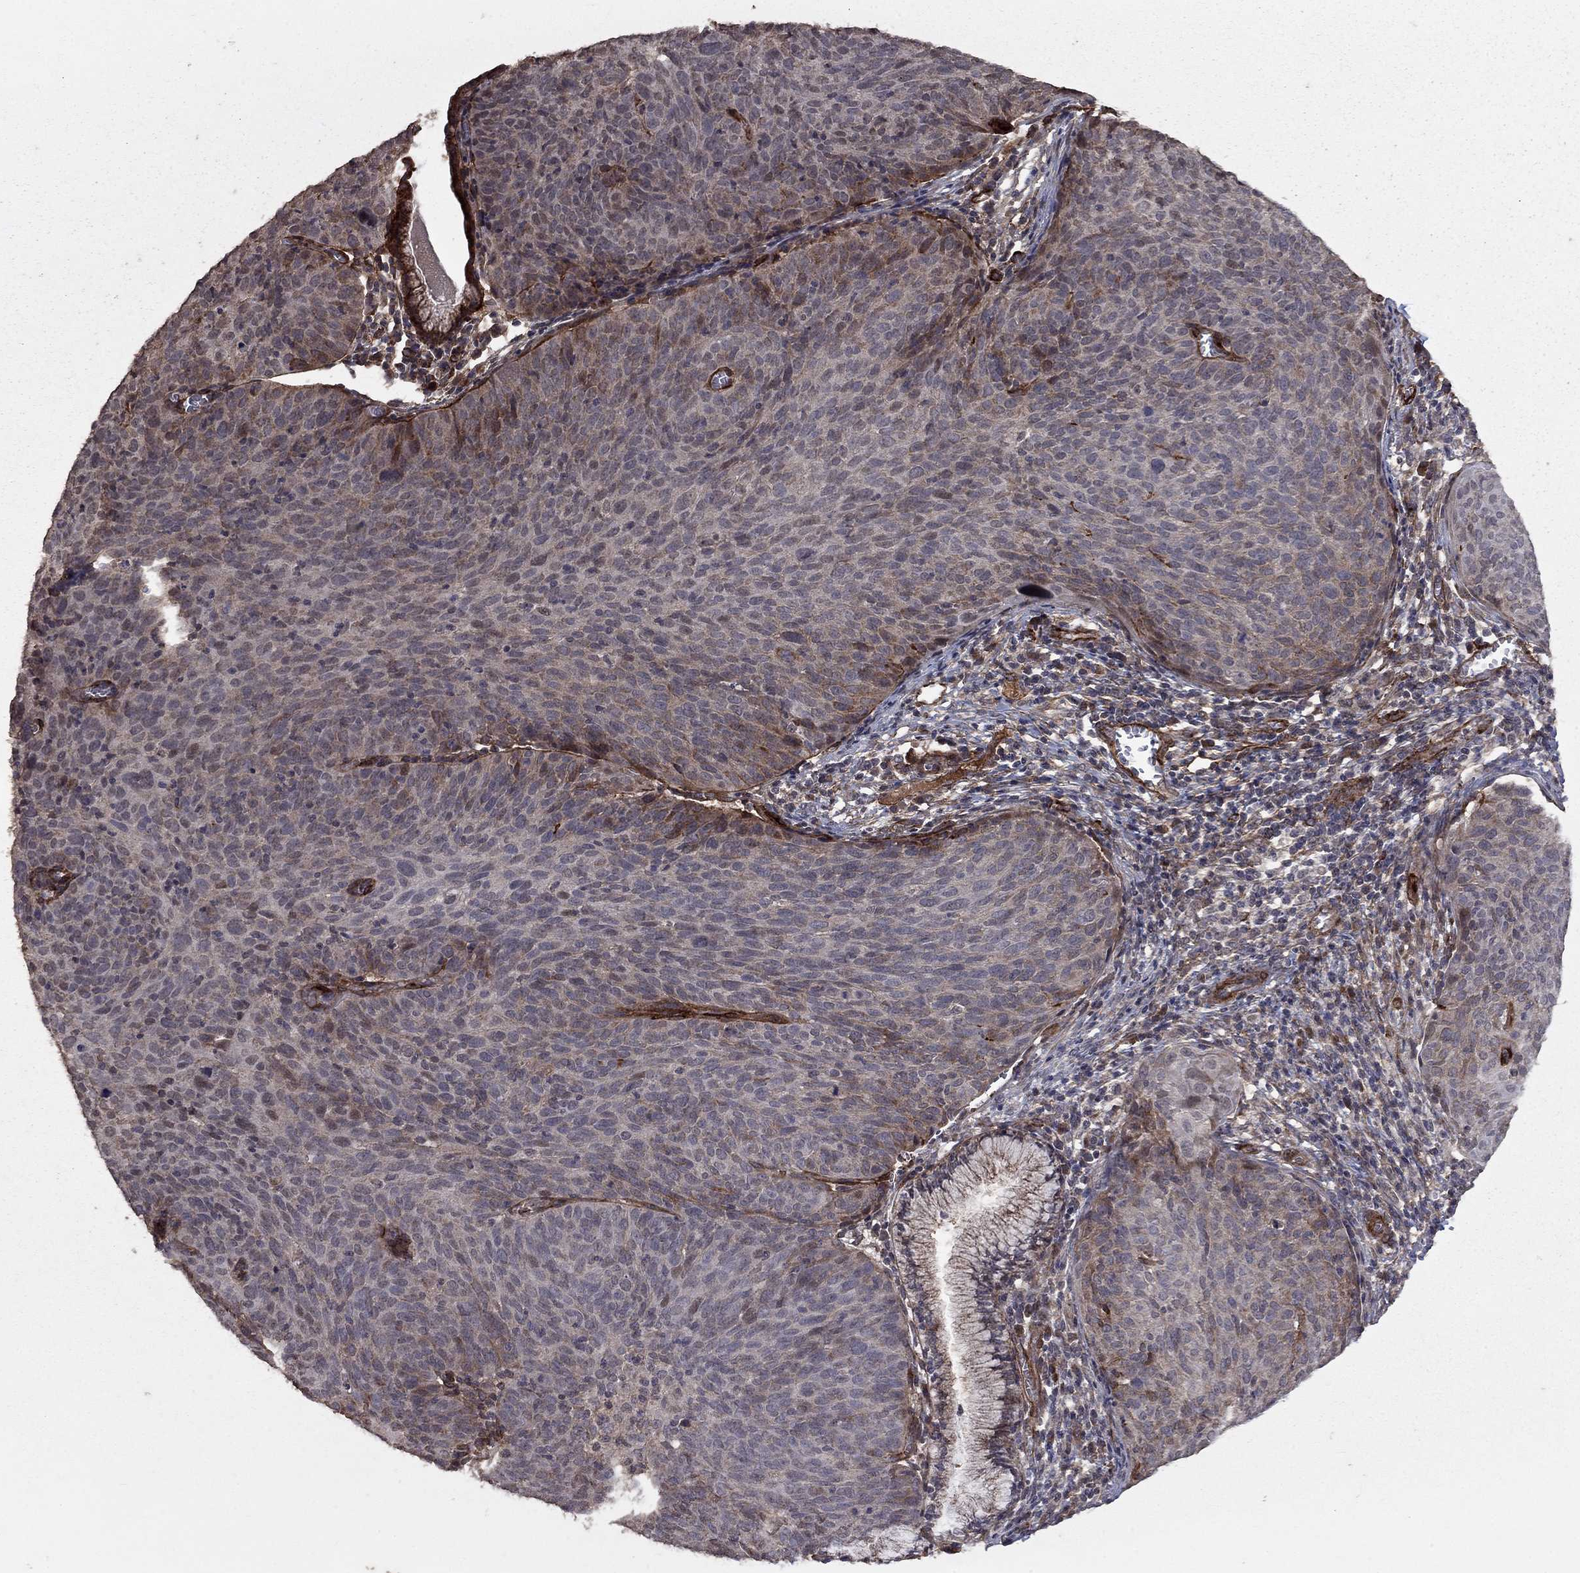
{"staining": {"intensity": "moderate", "quantity": "<25%", "location": "cytoplasmic/membranous"}, "tissue": "cervical cancer", "cell_type": "Tumor cells", "image_type": "cancer", "snomed": [{"axis": "morphology", "description": "Squamous cell carcinoma, NOS"}, {"axis": "topography", "description": "Cervix"}], "caption": "Squamous cell carcinoma (cervical) was stained to show a protein in brown. There is low levels of moderate cytoplasmic/membranous expression in approximately <25% of tumor cells.", "gene": "COL18A1", "patient": {"sex": "female", "age": 39}}